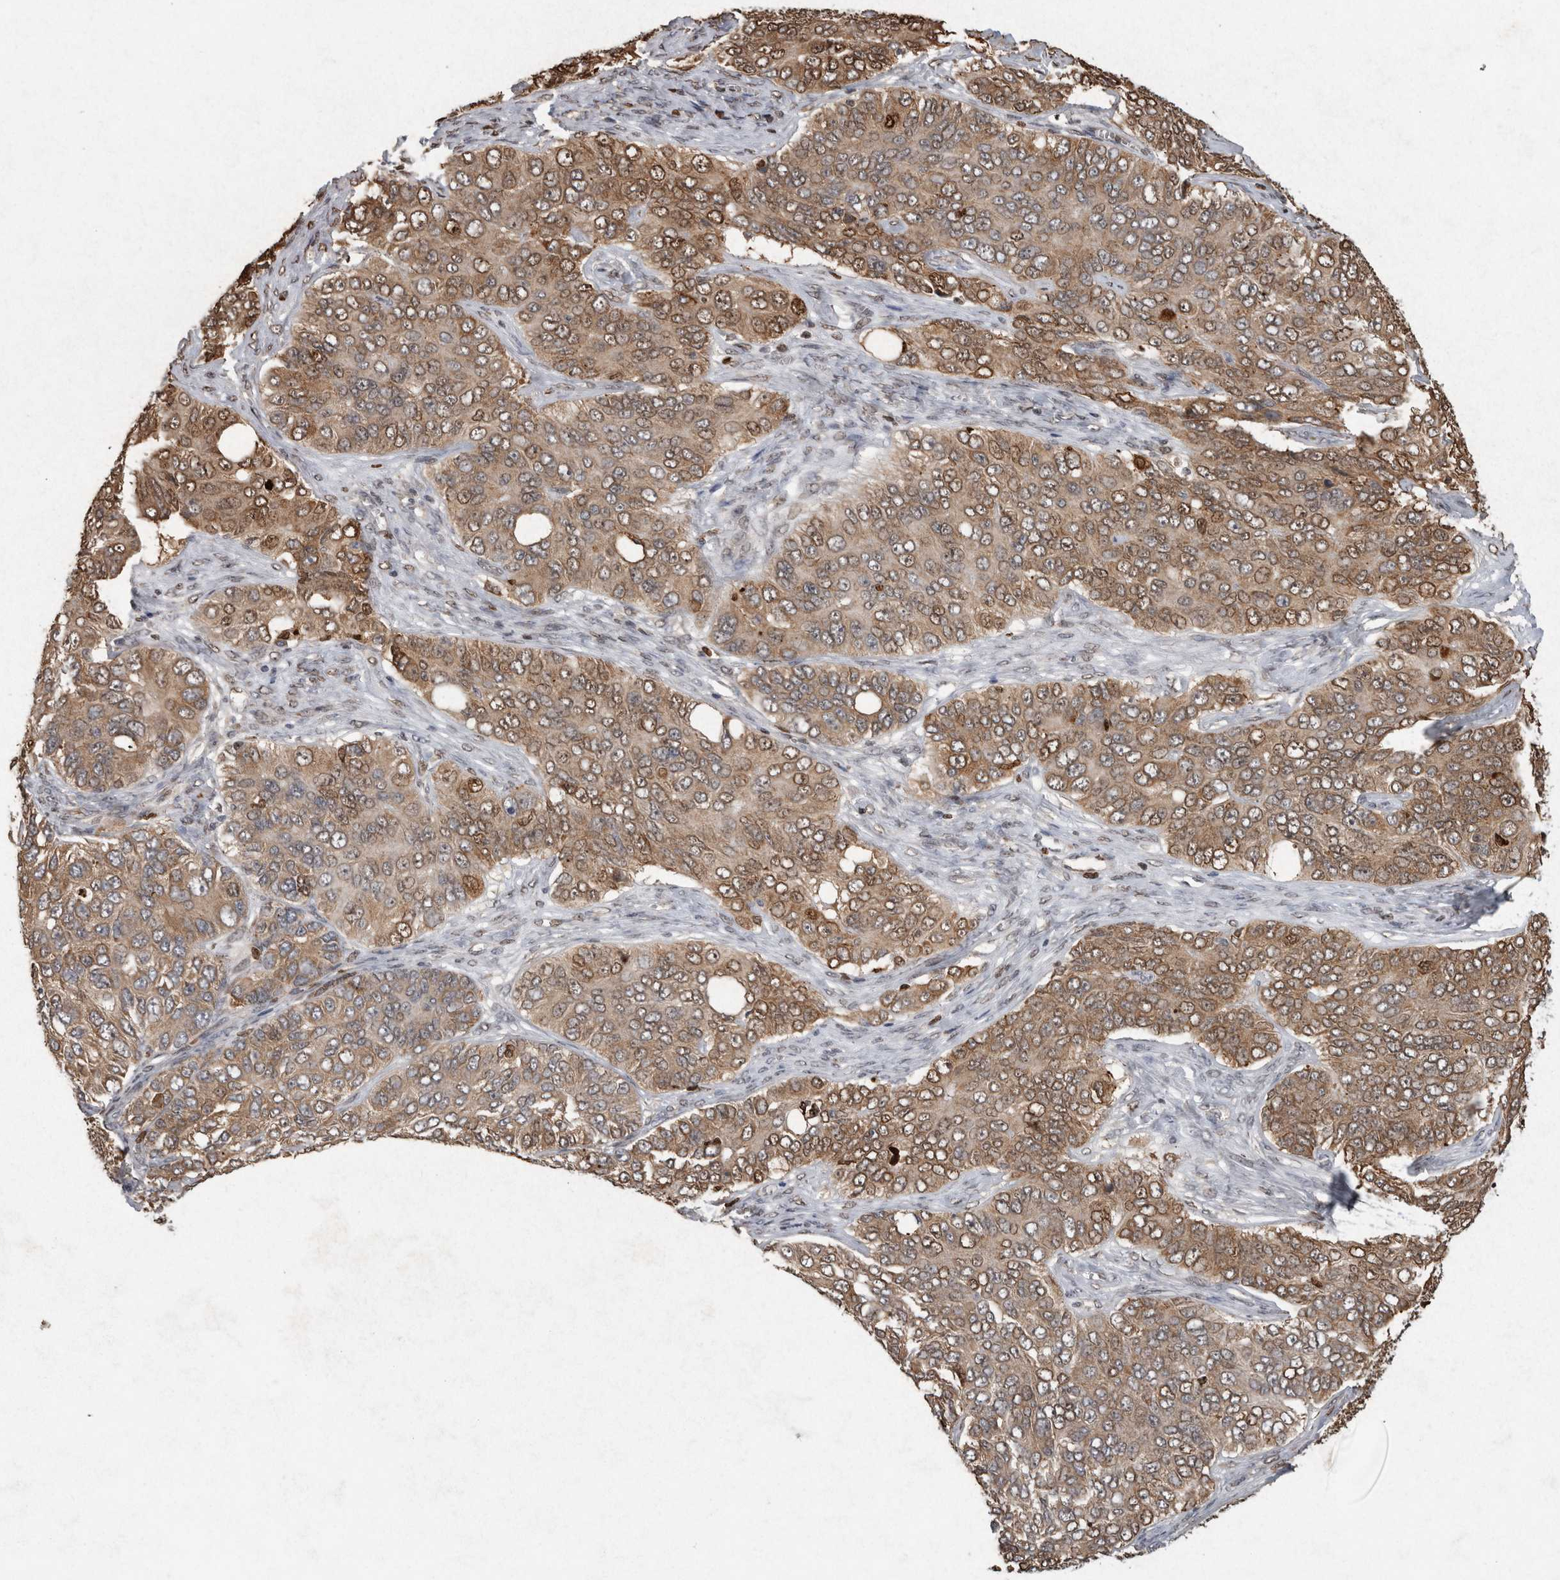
{"staining": {"intensity": "strong", "quantity": "25%-75%", "location": "cytoplasmic/membranous,nuclear"}, "tissue": "ovarian cancer", "cell_type": "Tumor cells", "image_type": "cancer", "snomed": [{"axis": "morphology", "description": "Carcinoma, endometroid"}, {"axis": "topography", "description": "Ovary"}], "caption": "The immunohistochemical stain shows strong cytoplasmic/membranous and nuclear staining in tumor cells of ovarian endometroid carcinoma tissue.", "gene": "ADGRL3", "patient": {"sex": "female", "age": 51}}